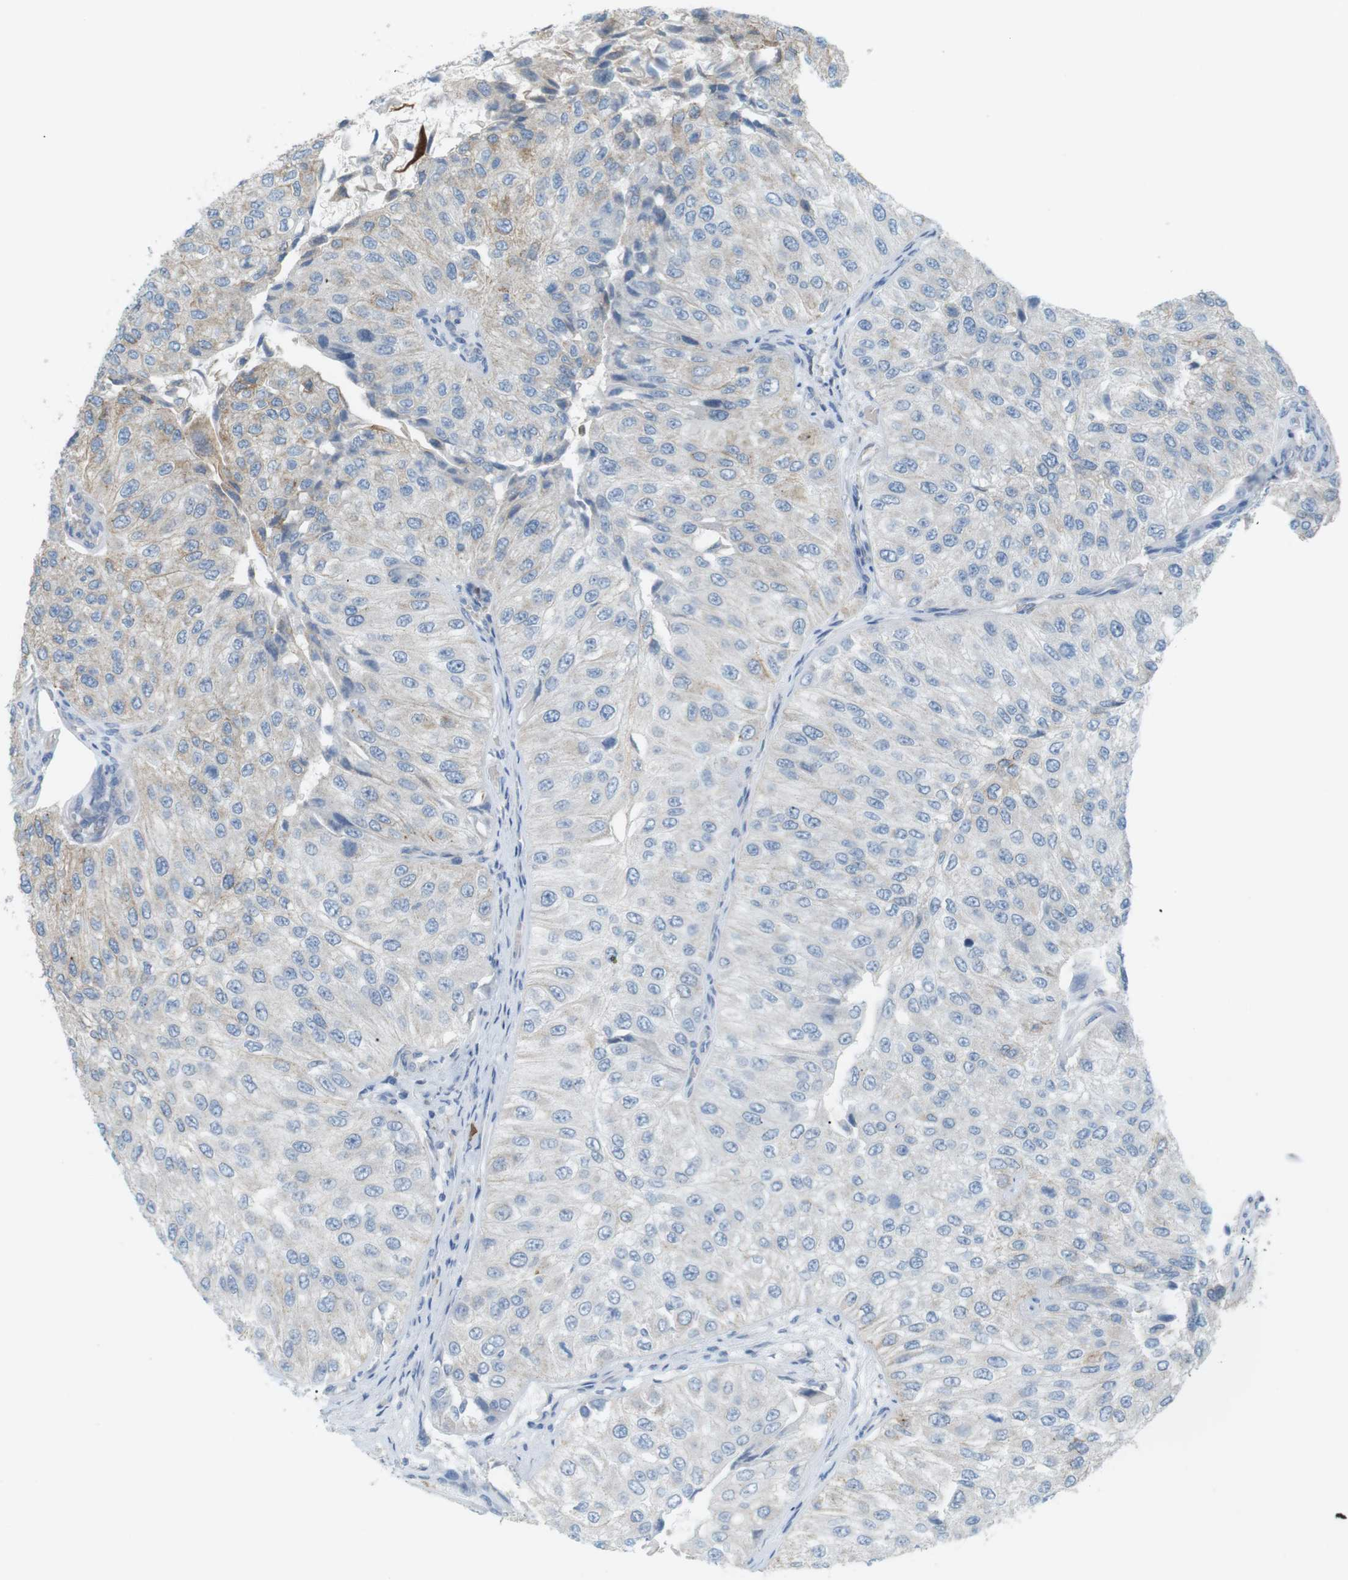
{"staining": {"intensity": "negative", "quantity": "none", "location": "none"}, "tissue": "urothelial cancer", "cell_type": "Tumor cells", "image_type": "cancer", "snomed": [{"axis": "morphology", "description": "Urothelial carcinoma, High grade"}, {"axis": "topography", "description": "Kidney"}, {"axis": "topography", "description": "Urinary bladder"}], "caption": "Immunohistochemistry histopathology image of neoplastic tissue: urothelial carcinoma (high-grade) stained with DAB shows no significant protein positivity in tumor cells.", "gene": "VAMP1", "patient": {"sex": "male", "age": 77}}